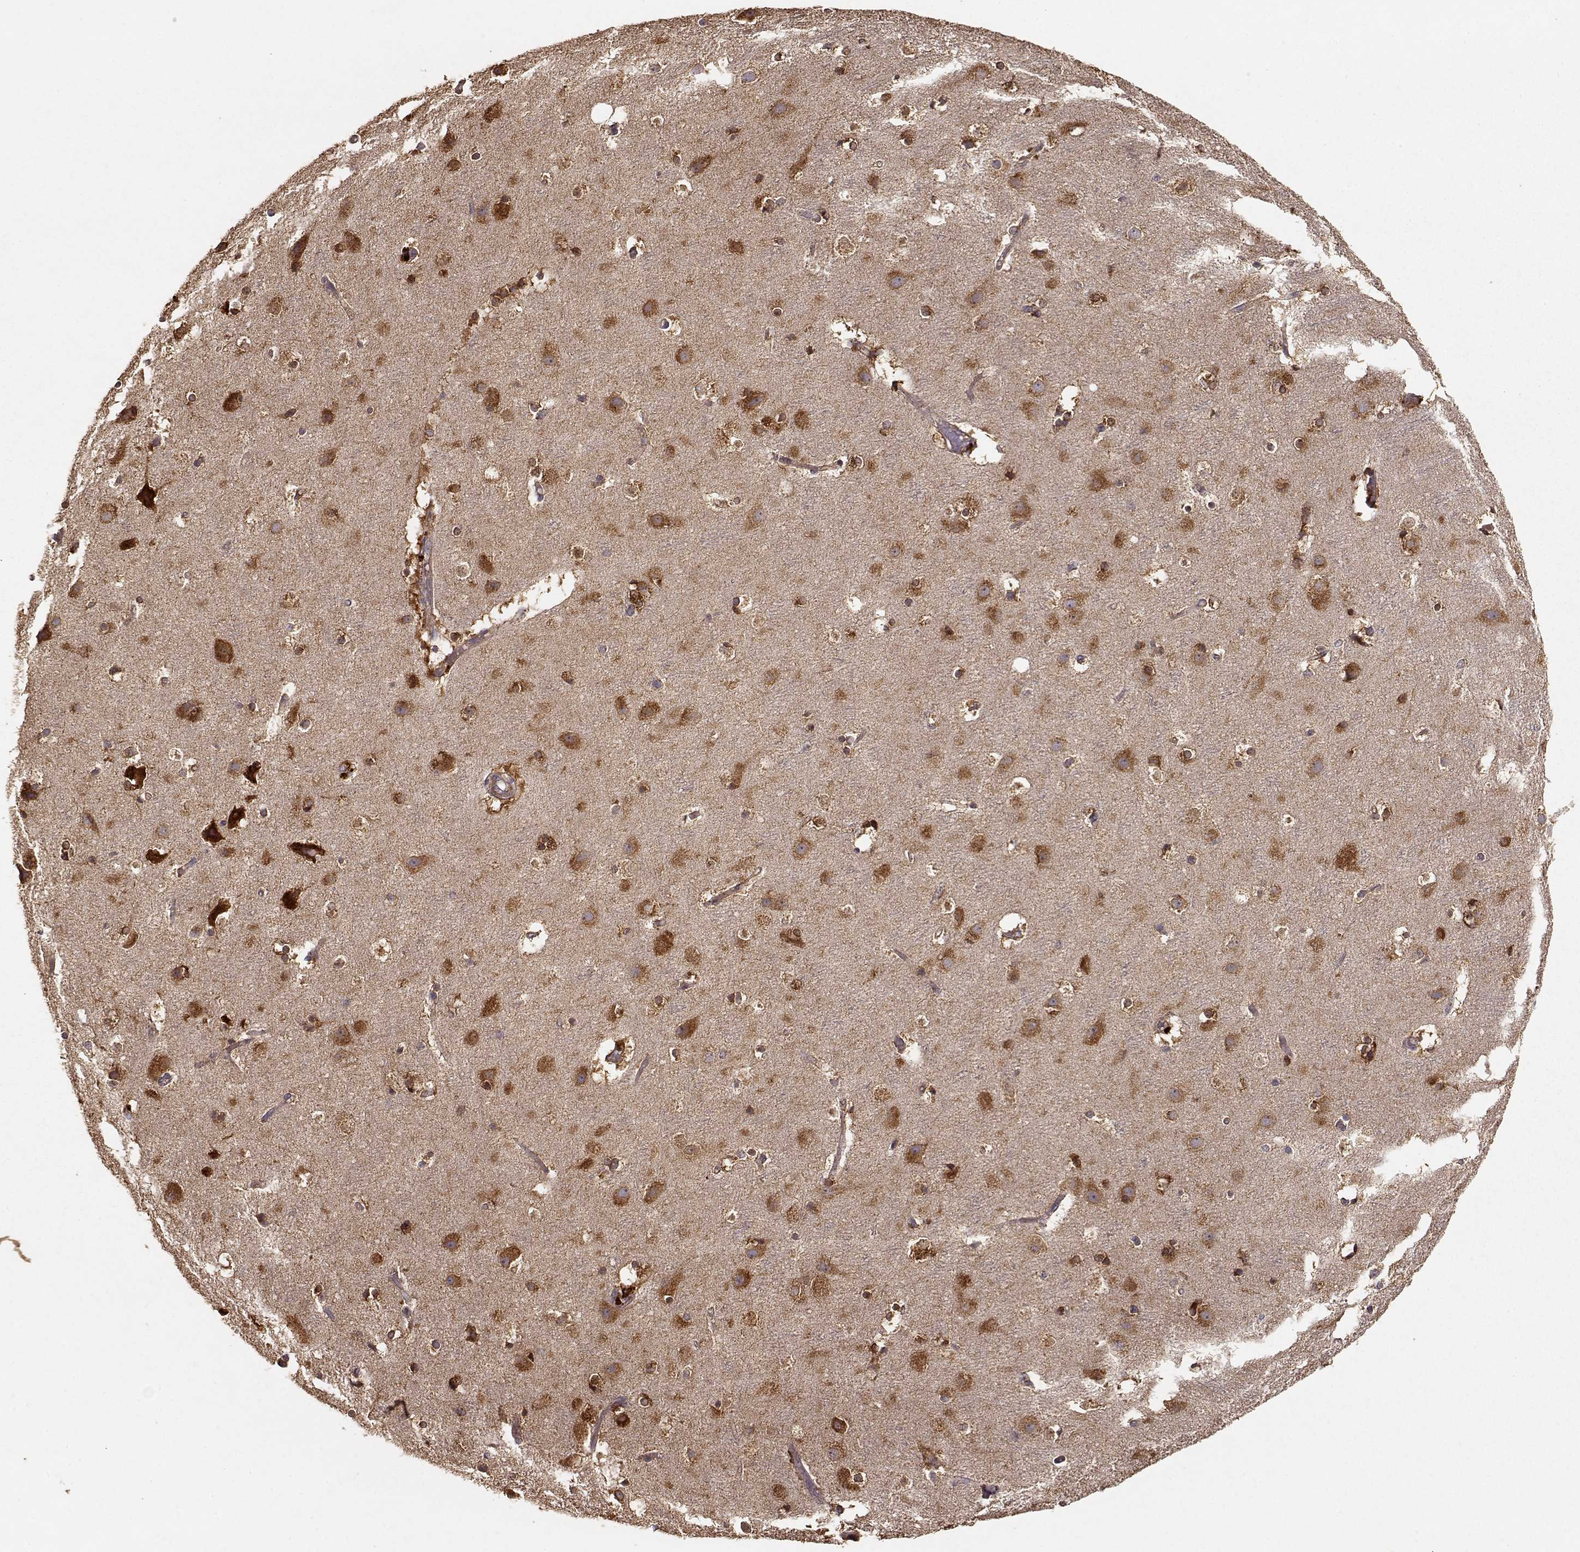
{"staining": {"intensity": "negative", "quantity": "none", "location": "none"}, "tissue": "cerebral cortex", "cell_type": "Endothelial cells", "image_type": "normal", "snomed": [{"axis": "morphology", "description": "Normal tissue, NOS"}, {"axis": "topography", "description": "Cerebral cortex"}], "caption": "The IHC histopathology image has no significant positivity in endothelial cells of cerebral cortex.", "gene": "TARS3", "patient": {"sex": "female", "age": 52}}